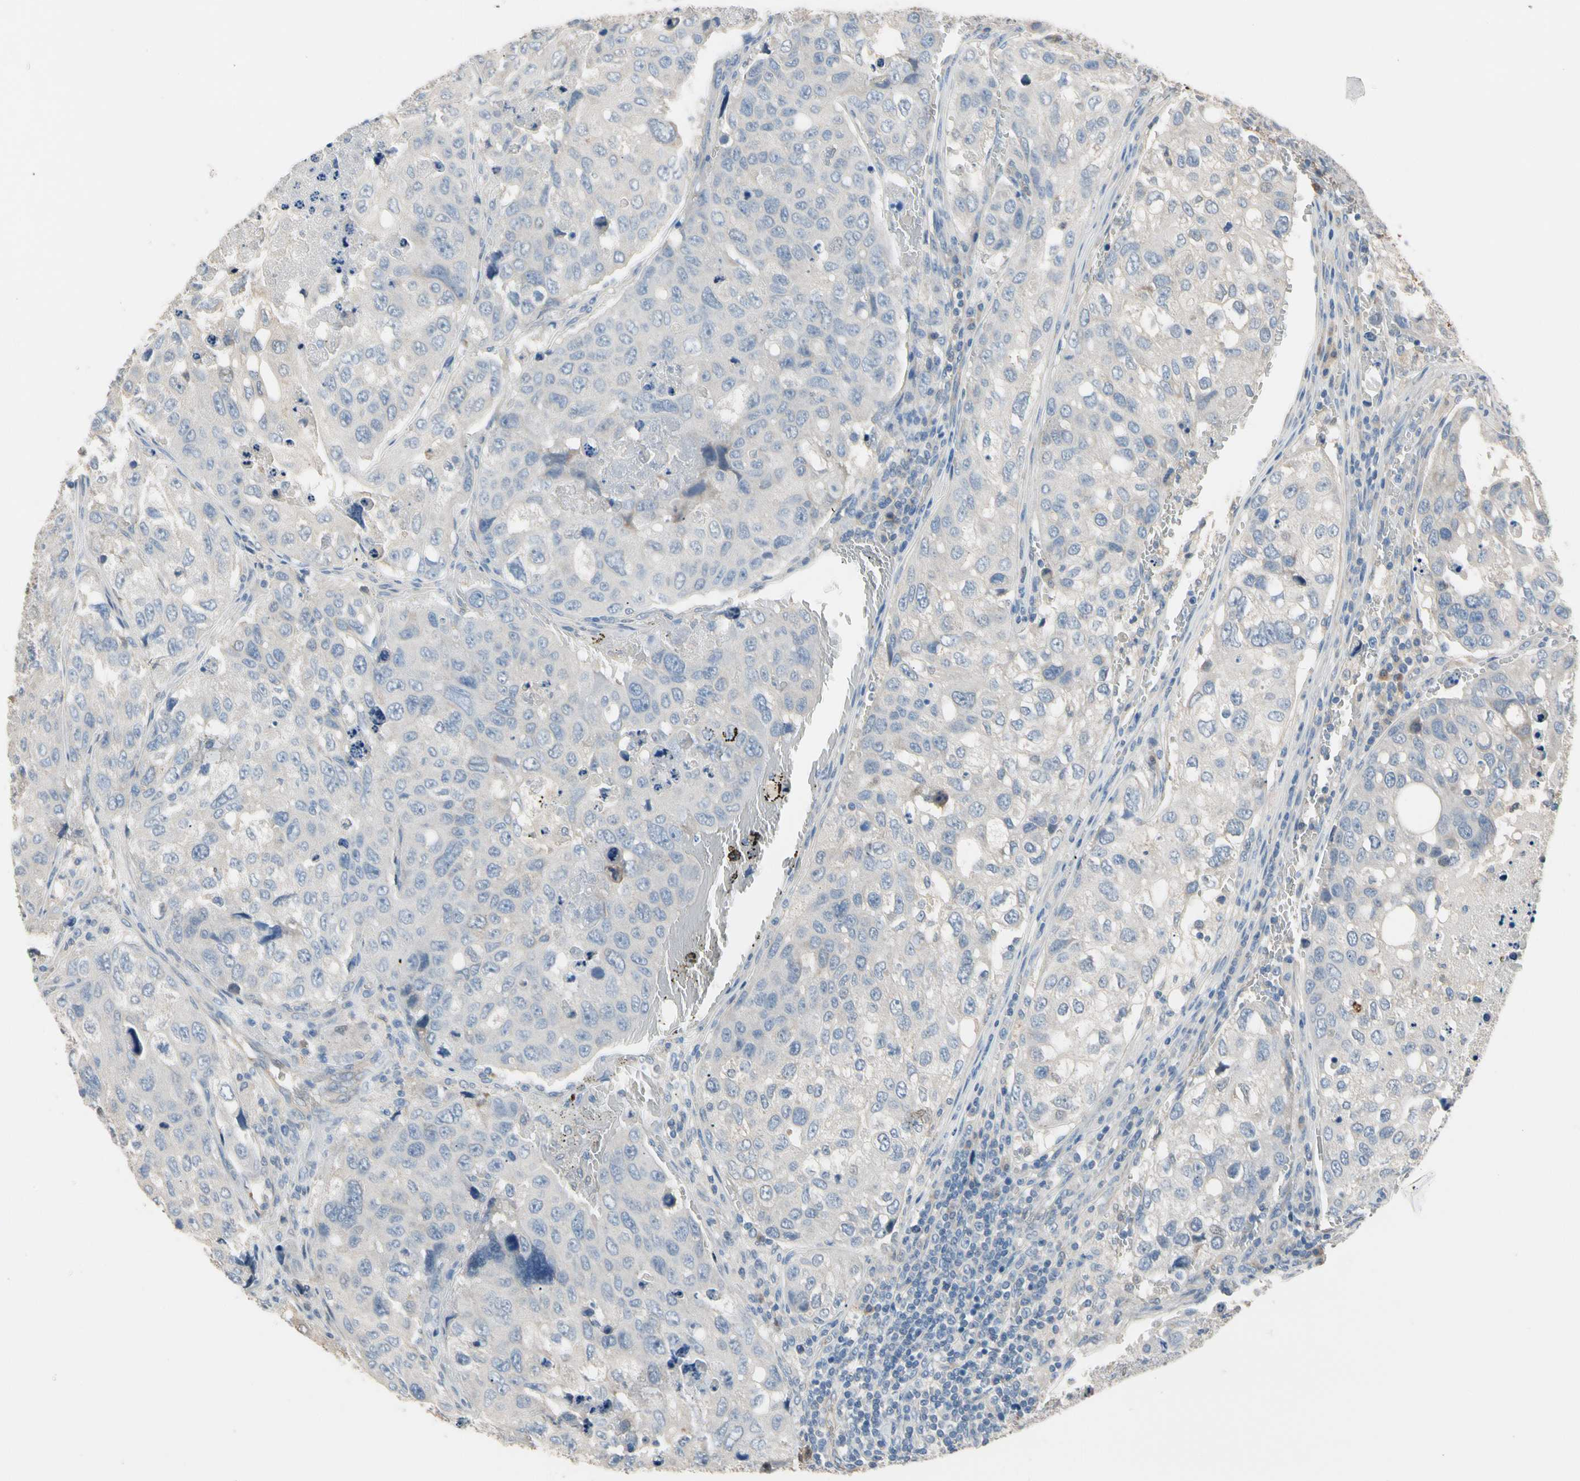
{"staining": {"intensity": "negative", "quantity": "none", "location": "none"}, "tissue": "urothelial cancer", "cell_type": "Tumor cells", "image_type": "cancer", "snomed": [{"axis": "morphology", "description": "Urothelial carcinoma, High grade"}, {"axis": "topography", "description": "Lymph node"}, {"axis": "topography", "description": "Urinary bladder"}], "caption": "There is no significant positivity in tumor cells of urothelial cancer.", "gene": "BBOX1", "patient": {"sex": "male", "age": 51}}